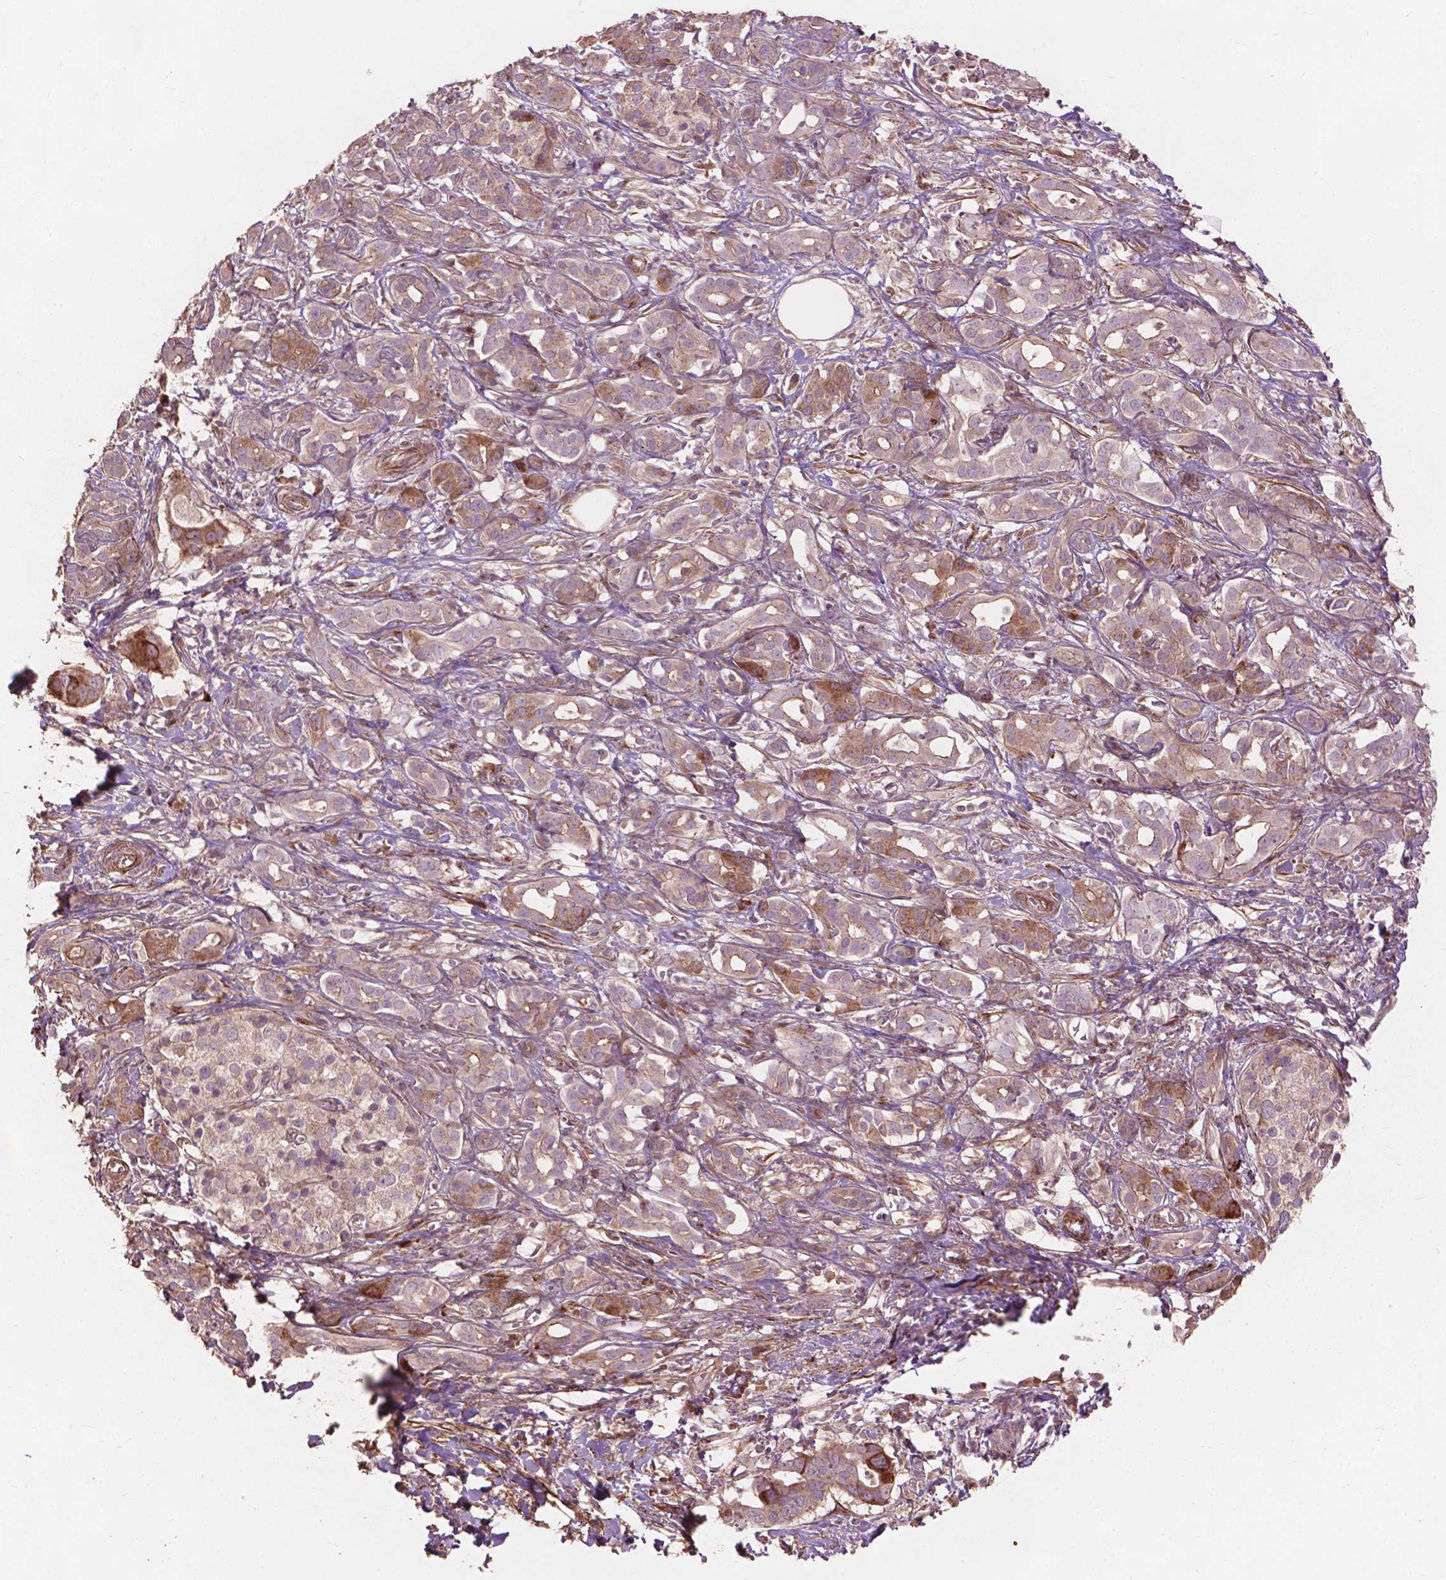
{"staining": {"intensity": "moderate", "quantity": "<25%", "location": "cytoplasmic/membranous"}, "tissue": "pancreatic cancer", "cell_type": "Tumor cells", "image_type": "cancer", "snomed": [{"axis": "morphology", "description": "Adenocarcinoma, NOS"}, {"axis": "topography", "description": "Pancreas"}], "caption": "IHC (DAB) staining of pancreatic cancer (adenocarcinoma) displays moderate cytoplasmic/membranous protein expression in about <25% of tumor cells. Immunohistochemistry (ihc) stains the protein in brown and the nuclei are stained blue.", "gene": "FNIP1", "patient": {"sex": "male", "age": 61}}